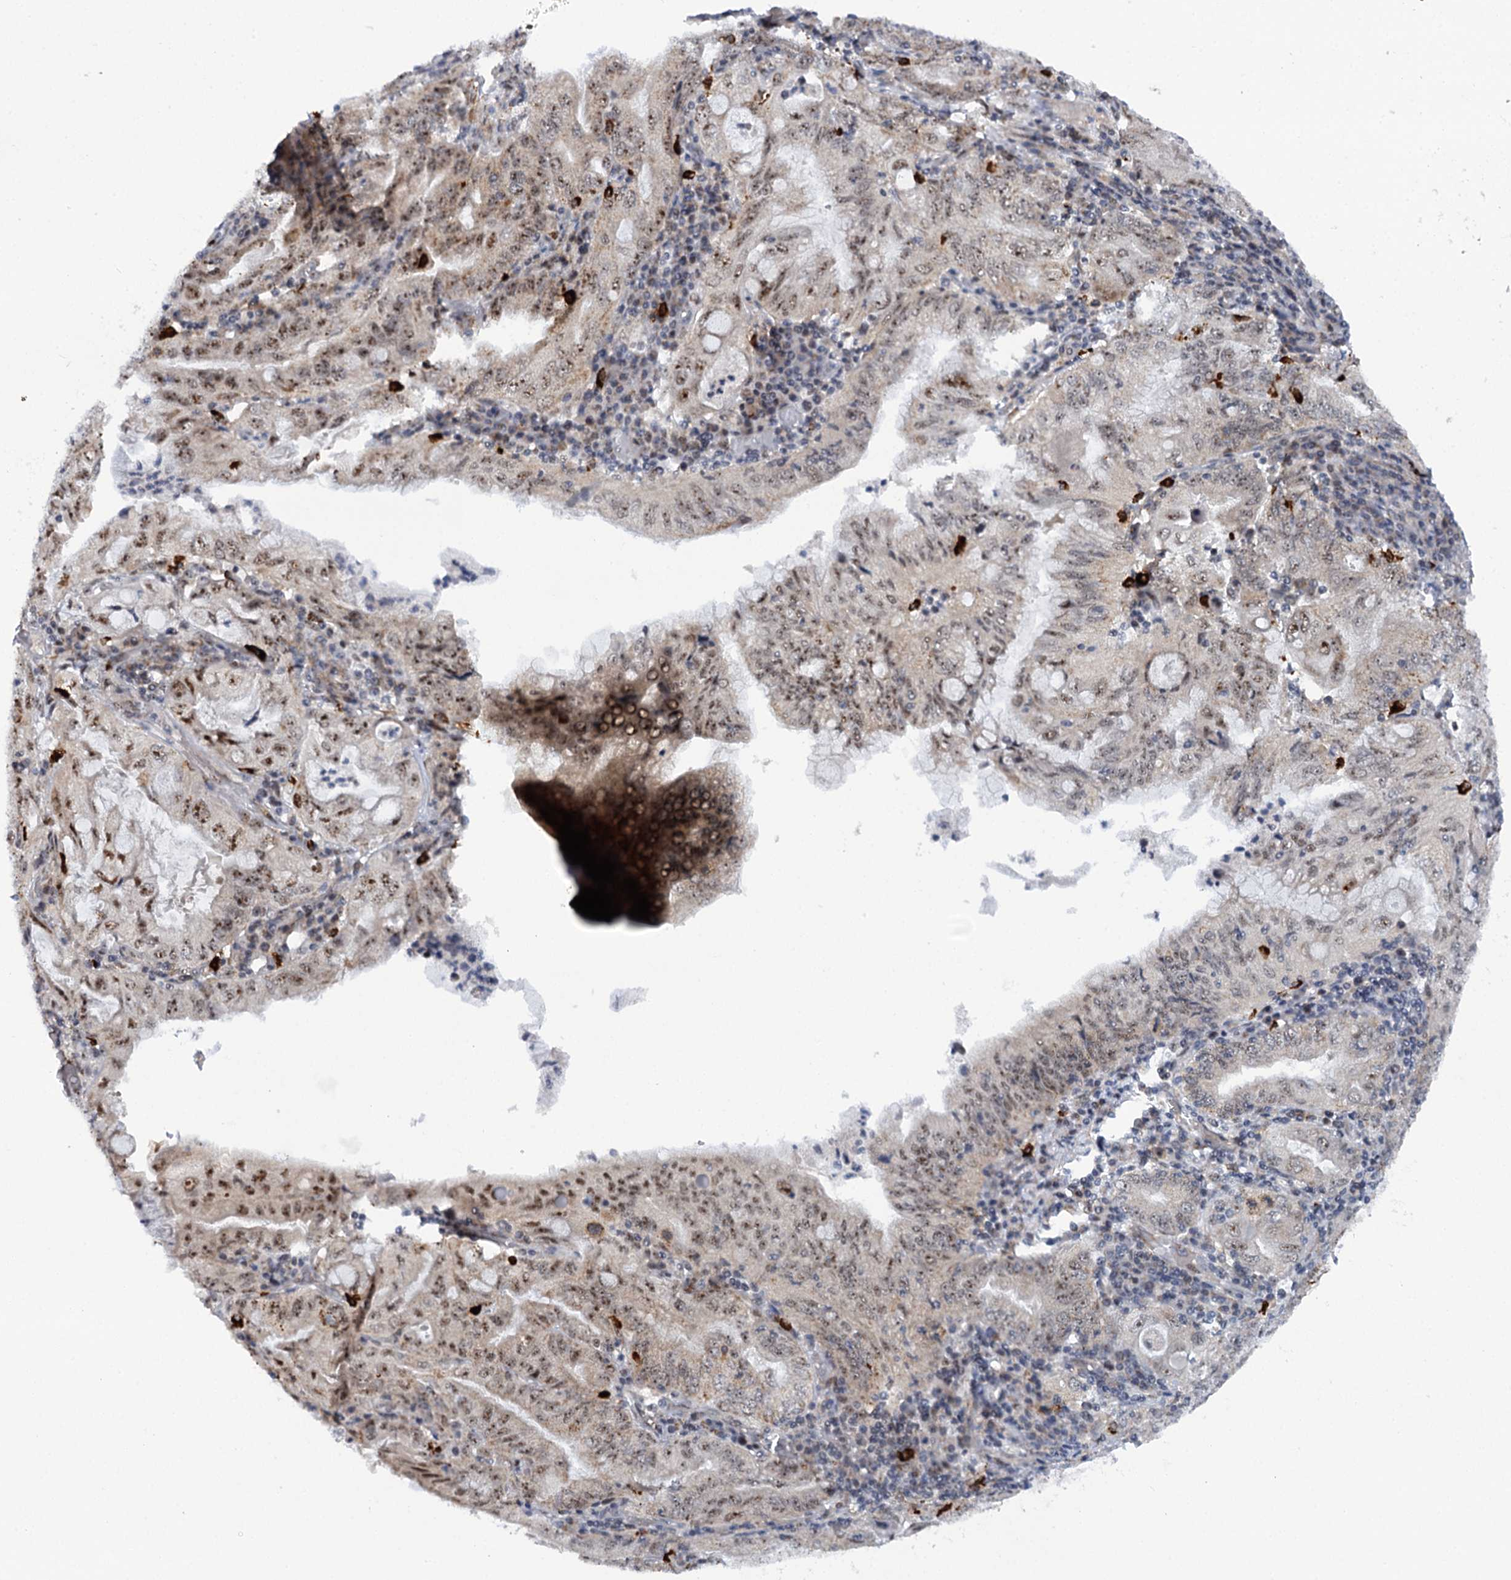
{"staining": {"intensity": "moderate", "quantity": "25%-75%", "location": "nuclear"}, "tissue": "stomach cancer", "cell_type": "Tumor cells", "image_type": "cancer", "snomed": [{"axis": "morphology", "description": "Normal tissue, NOS"}, {"axis": "morphology", "description": "Adenocarcinoma, NOS"}, {"axis": "topography", "description": "Esophagus"}, {"axis": "topography", "description": "Stomach, upper"}, {"axis": "topography", "description": "Peripheral nerve tissue"}], "caption": "Moderate nuclear protein positivity is present in approximately 25%-75% of tumor cells in stomach cancer.", "gene": "BUD13", "patient": {"sex": "male", "age": 62}}